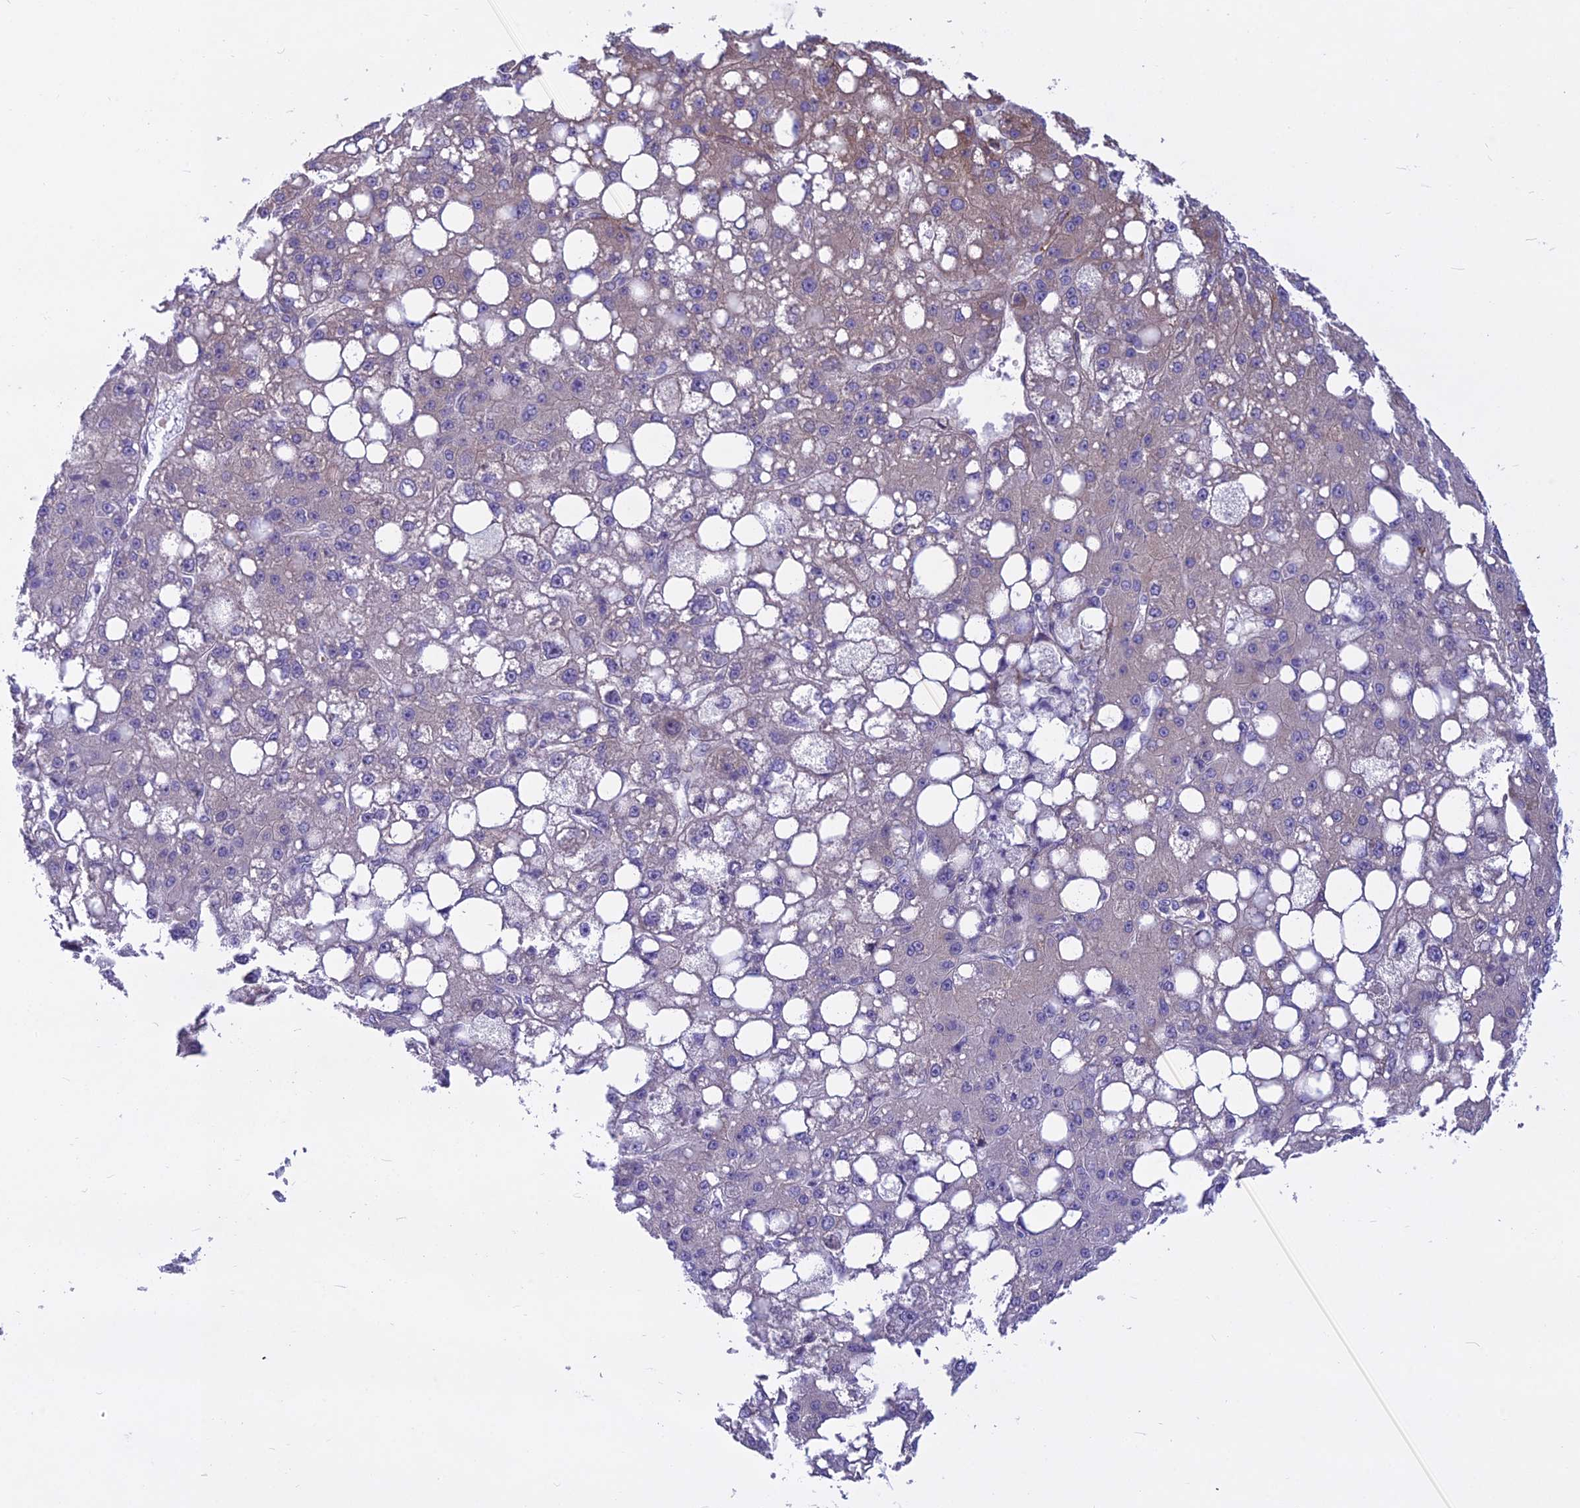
{"staining": {"intensity": "weak", "quantity": "<25%", "location": "cytoplasmic/membranous"}, "tissue": "liver cancer", "cell_type": "Tumor cells", "image_type": "cancer", "snomed": [{"axis": "morphology", "description": "Carcinoma, Hepatocellular, NOS"}, {"axis": "topography", "description": "Liver"}], "caption": "This micrograph is of liver cancer (hepatocellular carcinoma) stained with IHC to label a protein in brown with the nuclei are counter-stained blue. There is no positivity in tumor cells.", "gene": "PCDHB14", "patient": {"sex": "male", "age": 67}}